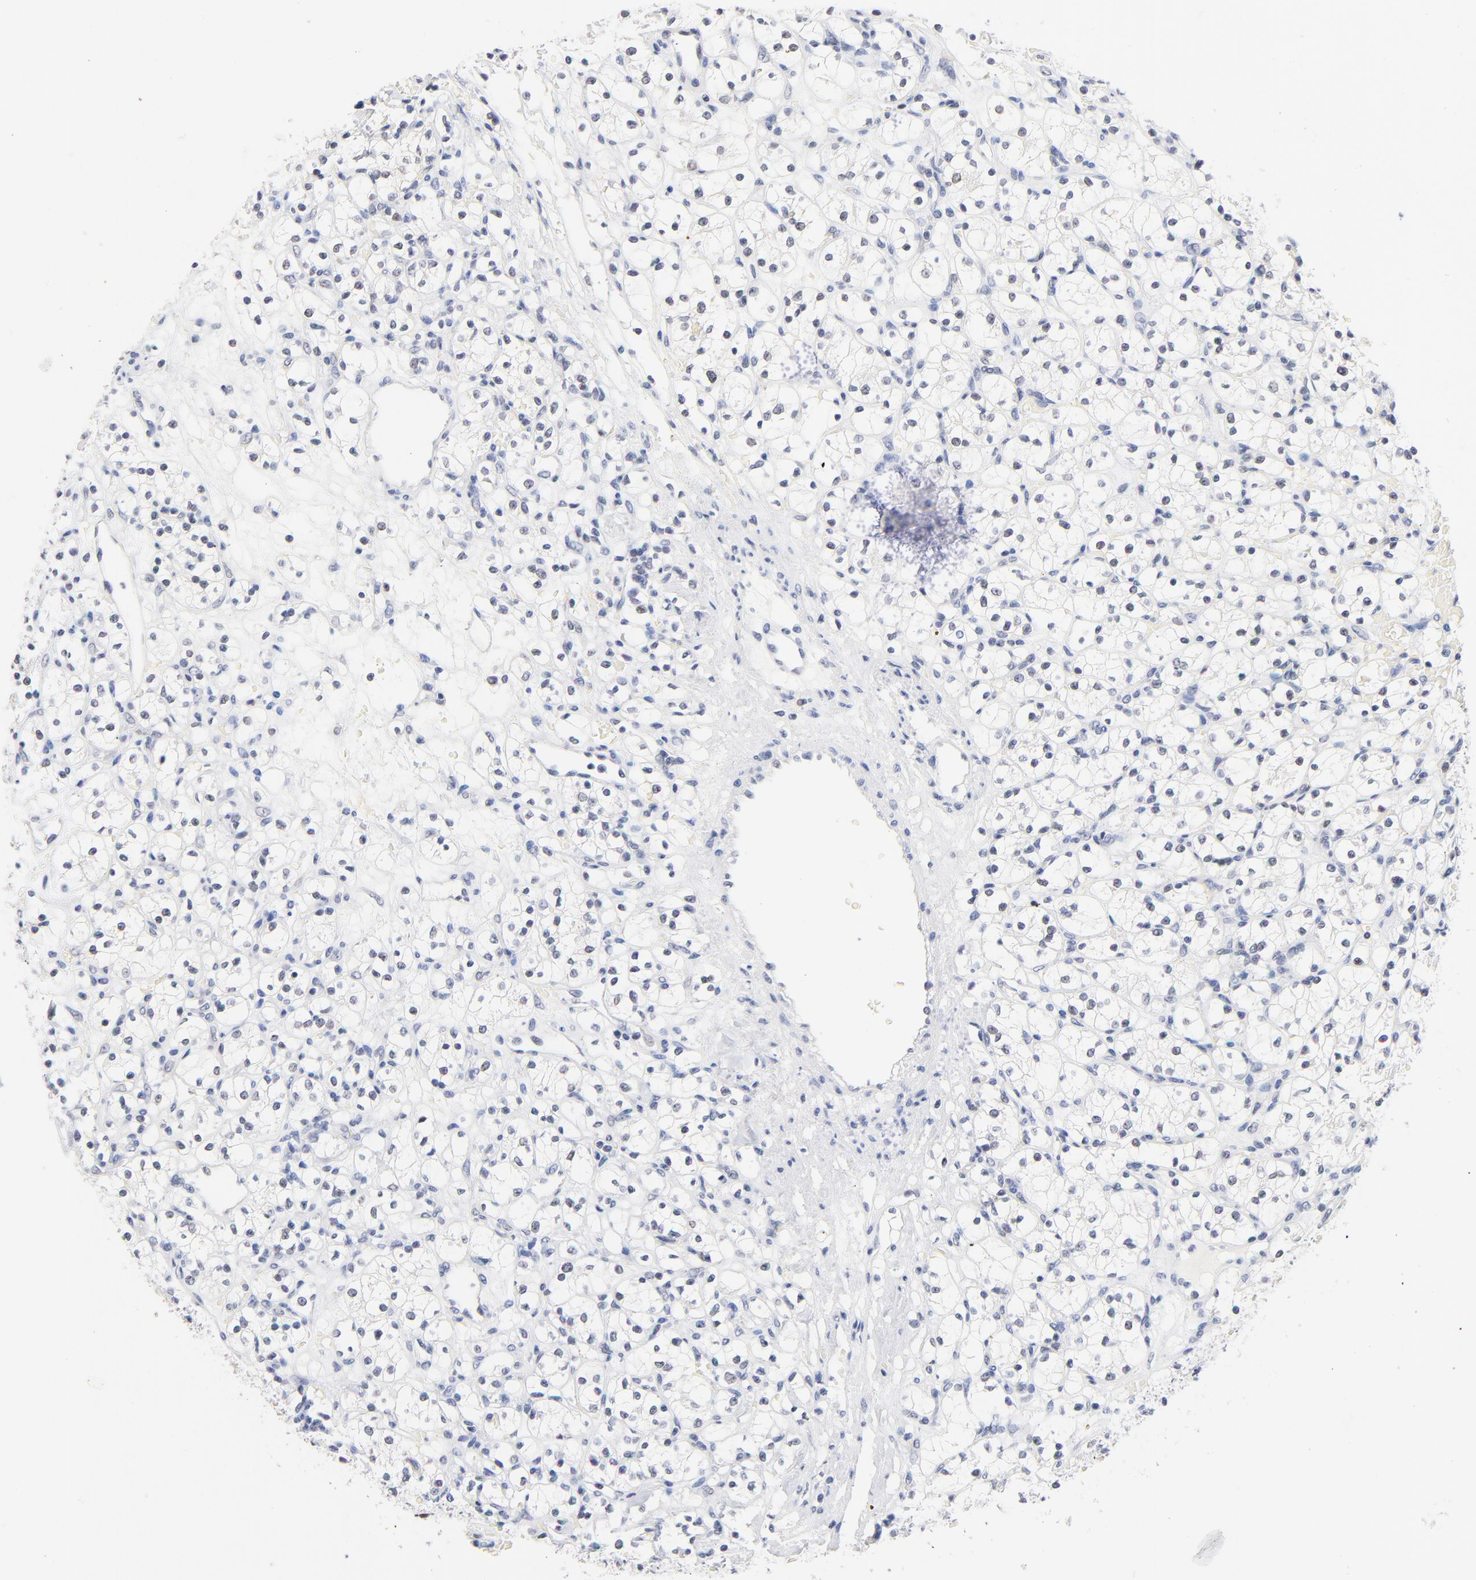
{"staining": {"intensity": "negative", "quantity": "none", "location": "none"}, "tissue": "renal cancer", "cell_type": "Tumor cells", "image_type": "cancer", "snomed": [{"axis": "morphology", "description": "Adenocarcinoma, NOS"}, {"axis": "topography", "description": "Kidney"}], "caption": "Immunohistochemical staining of renal cancer (adenocarcinoma) displays no significant expression in tumor cells. (Brightfield microscopy of DAB IHC at high magnification).", "gene": "ORC2", "patient": {"sex": "female", "age": 60}}